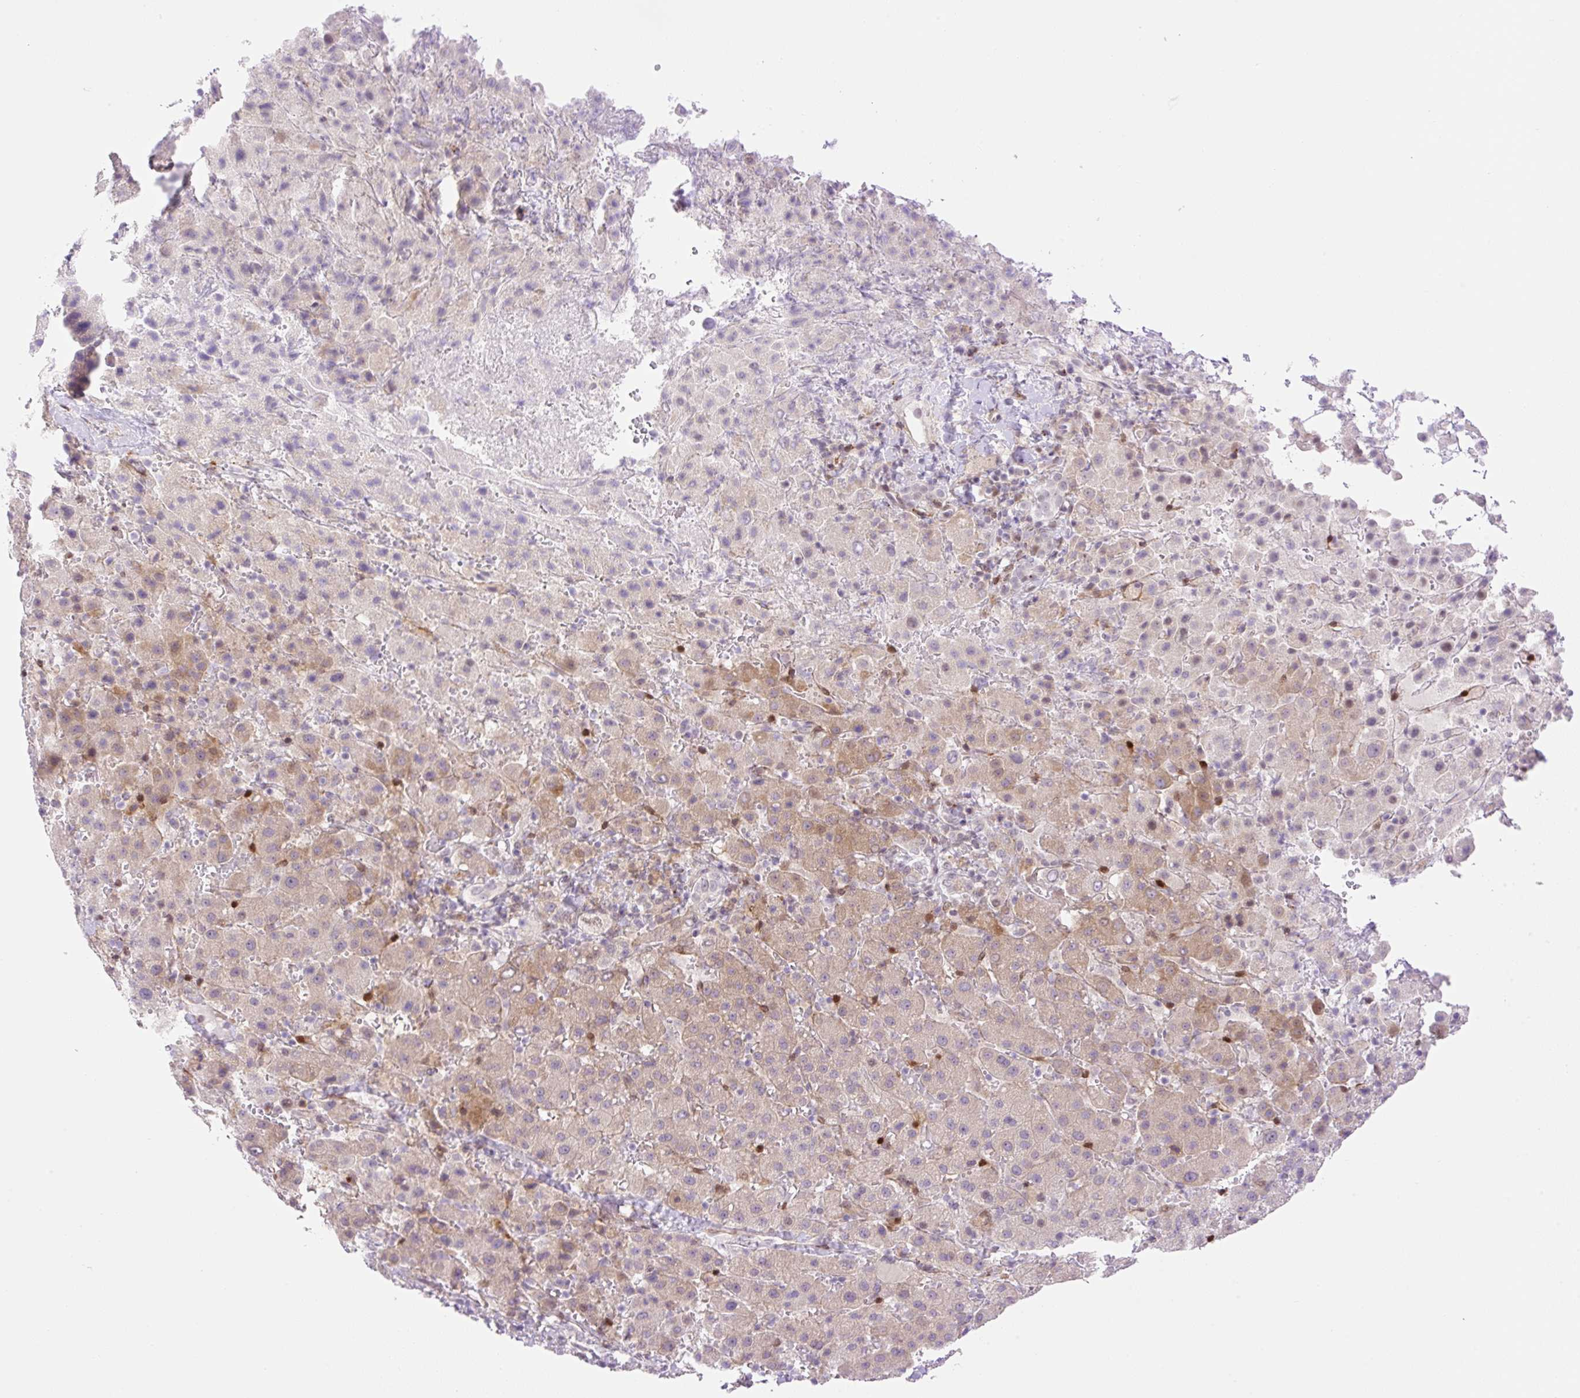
{"staining": {"intensity": "moderate", "quantity": "25%-75%", "location": "cytoplasmic/membranous"}, "tissue": "liver cancer", "cell_type": "Tumor cells", "image_type": "cancer", "snomed": [{"axis": "morphology", "description": "Carcinoma, Hepatocellular, NOS"}, {"axis": "topography", "description": "Liver"}], "caption": "A brown stain highlights moderate cytoplasmic/membranous expression of a protein in human liver cancer tumor cells. (Stains: DAB (3,3'-diaminobenzidine) in brown, nuclei in blue, Microscopy: brightfield microscopy at high magnification).", "gene": "ZFP41", "patient": {"sex": "female", "age": 58}}